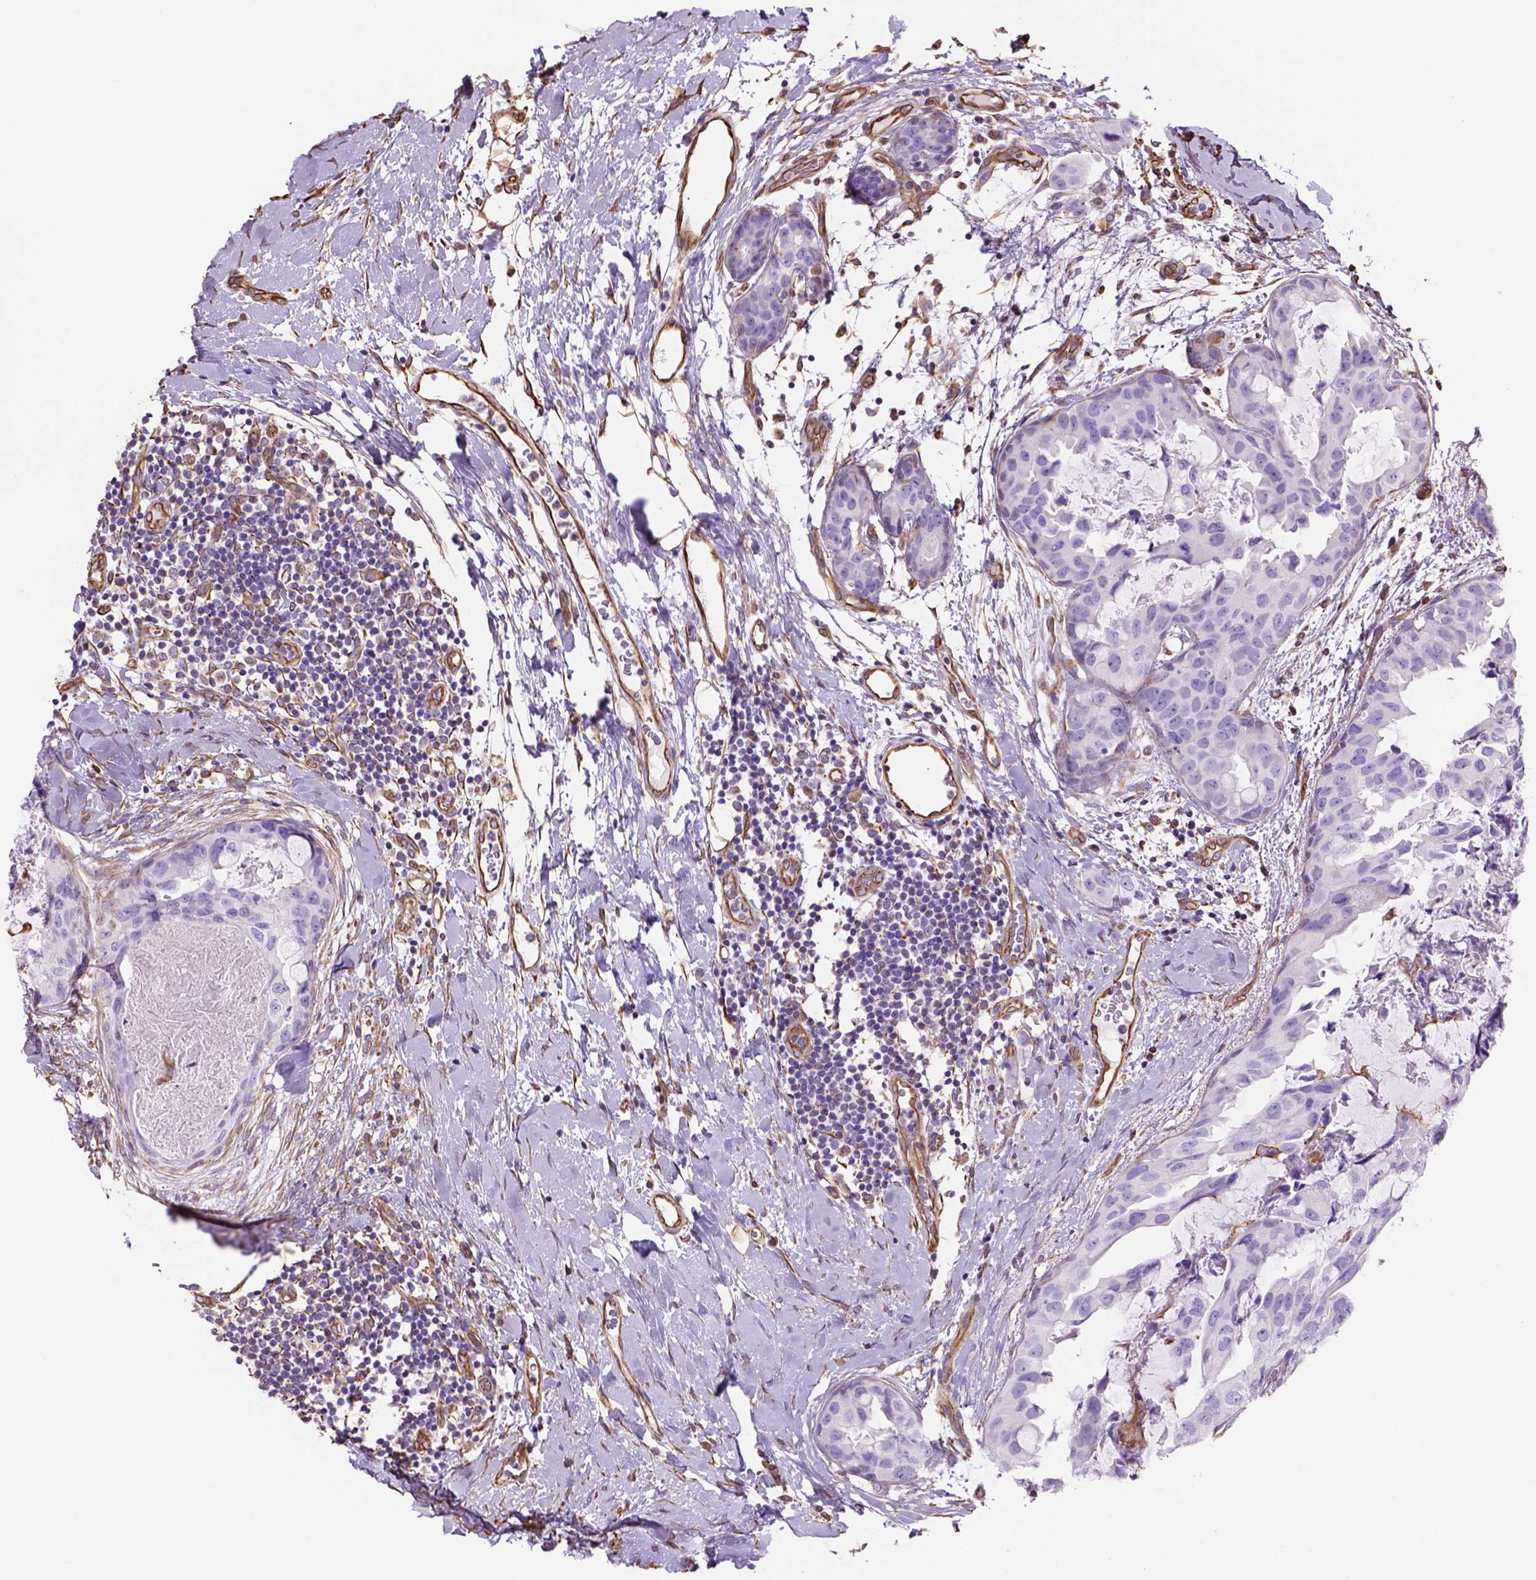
{"staining": {"intensity": "negative", "quantity": "none", "location": "none"}, "tissue": "breast cancer", "cell_type": "Tumor cells", "image_type": "cancer", "snomed": [{"axis": "morphology", "description": "Normal tissue, NOS"}, {"axis": "morphology", "description": "Duct carcinoma"}, {"axis": "topography", "description": "Breast"}], "caption": "The image exhibits no significant positivity in tumor cells of breast invasive ductal carcinoma.", "gene": "ZZZ3", "patient": {"sex": "female", "age": 40}}